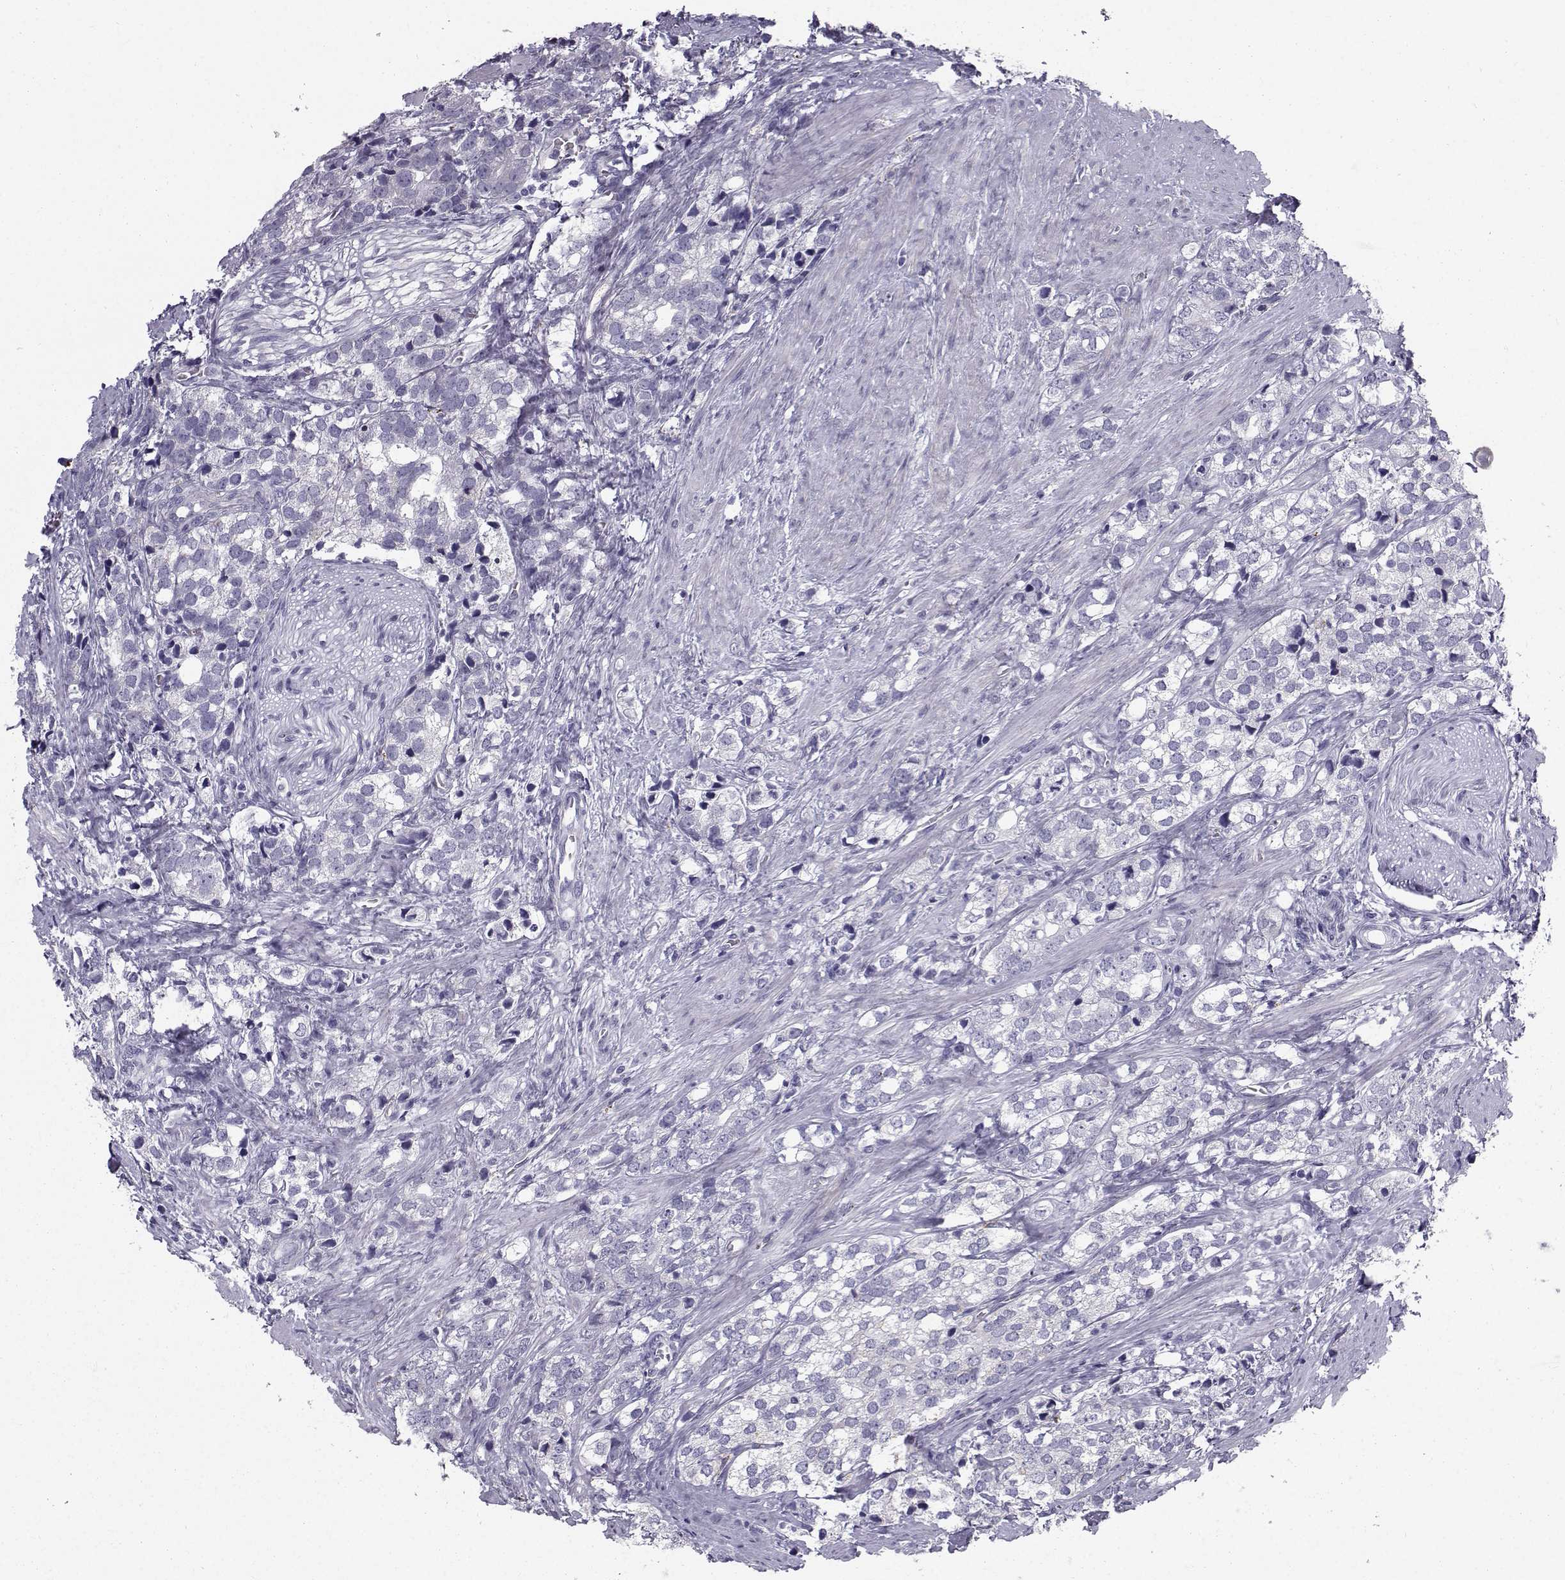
{"staining": {"intensity": "negative", "quantity": "none", "location": "none"}, "tissue": "prostate cancer", "cell_type": "Tumor cells", "image_type": "cancer", "snomed": [{"axis": "morphology", "description": "Adenocarcinoma, NOS"}, {"axis": "topography", "description": "Prostate and seminal vesicle, NOS"}], "caption": "IHC of prostate cancer (adenocarcinoma) reveals no expression in tumor cells.", "gene": "CALCR", "patient": {"sex": "male", "age": 63}}